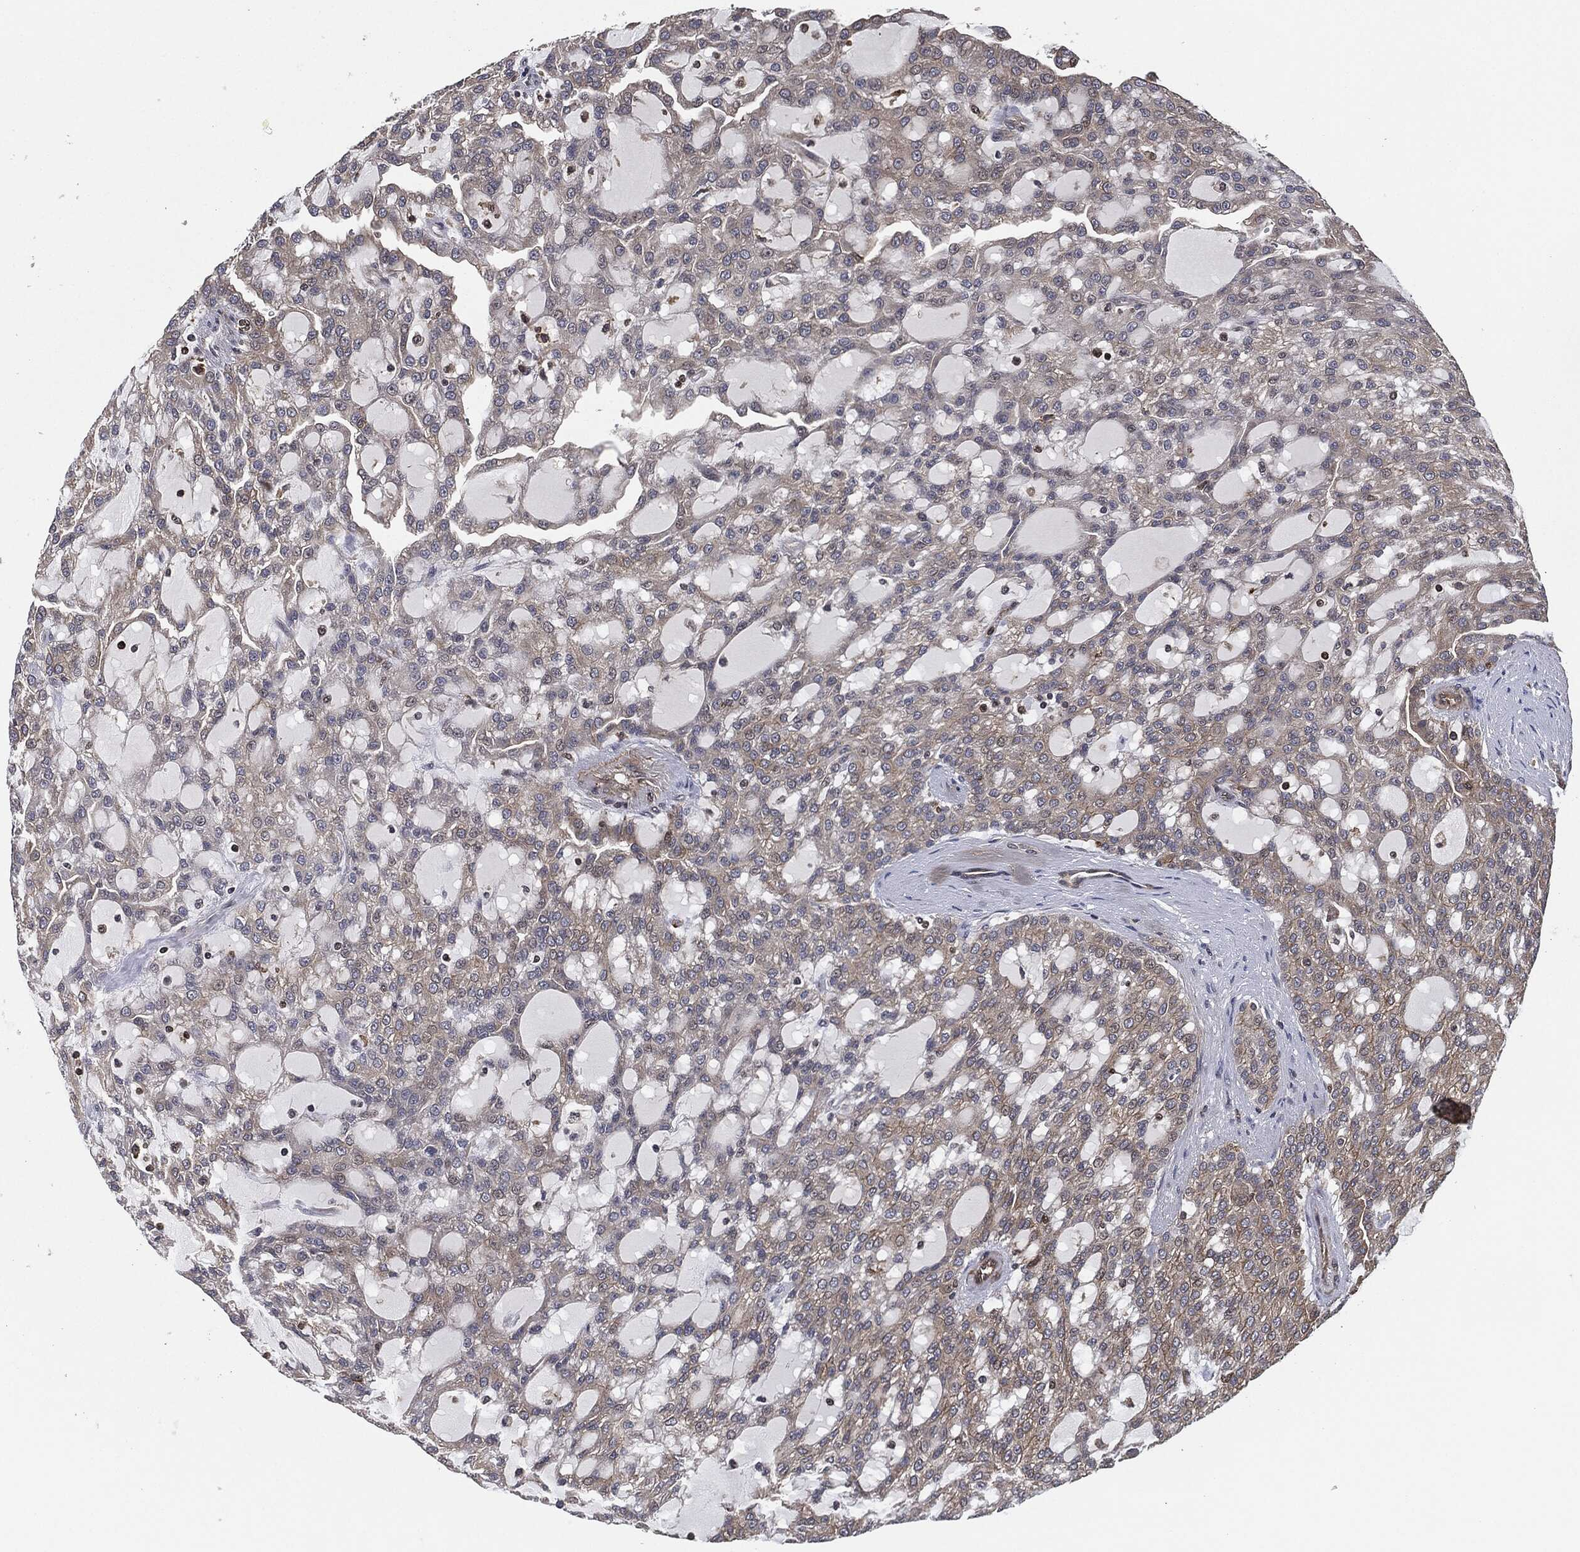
{"staining": {"intensity": "negative", "quantity": "none", "location": "none"}, "tissue": "renal cancer", "cell_type": "Tumor cells", "image_type": "cancer", "snomed": [{"axis": "morphology", "description": "Adenocarcinoma, NOS"}, {"axis": "topography", "description": "Kidney"}], "caption": "DAB immunohistochemical staining of human renal cancer reveals no significant staining in tumor cells. (Brightfield microscopy of DAB immunohistochemistry at high magnification).", "gene": "UBR1", "patient": {"sex": "male", "age": 63}}